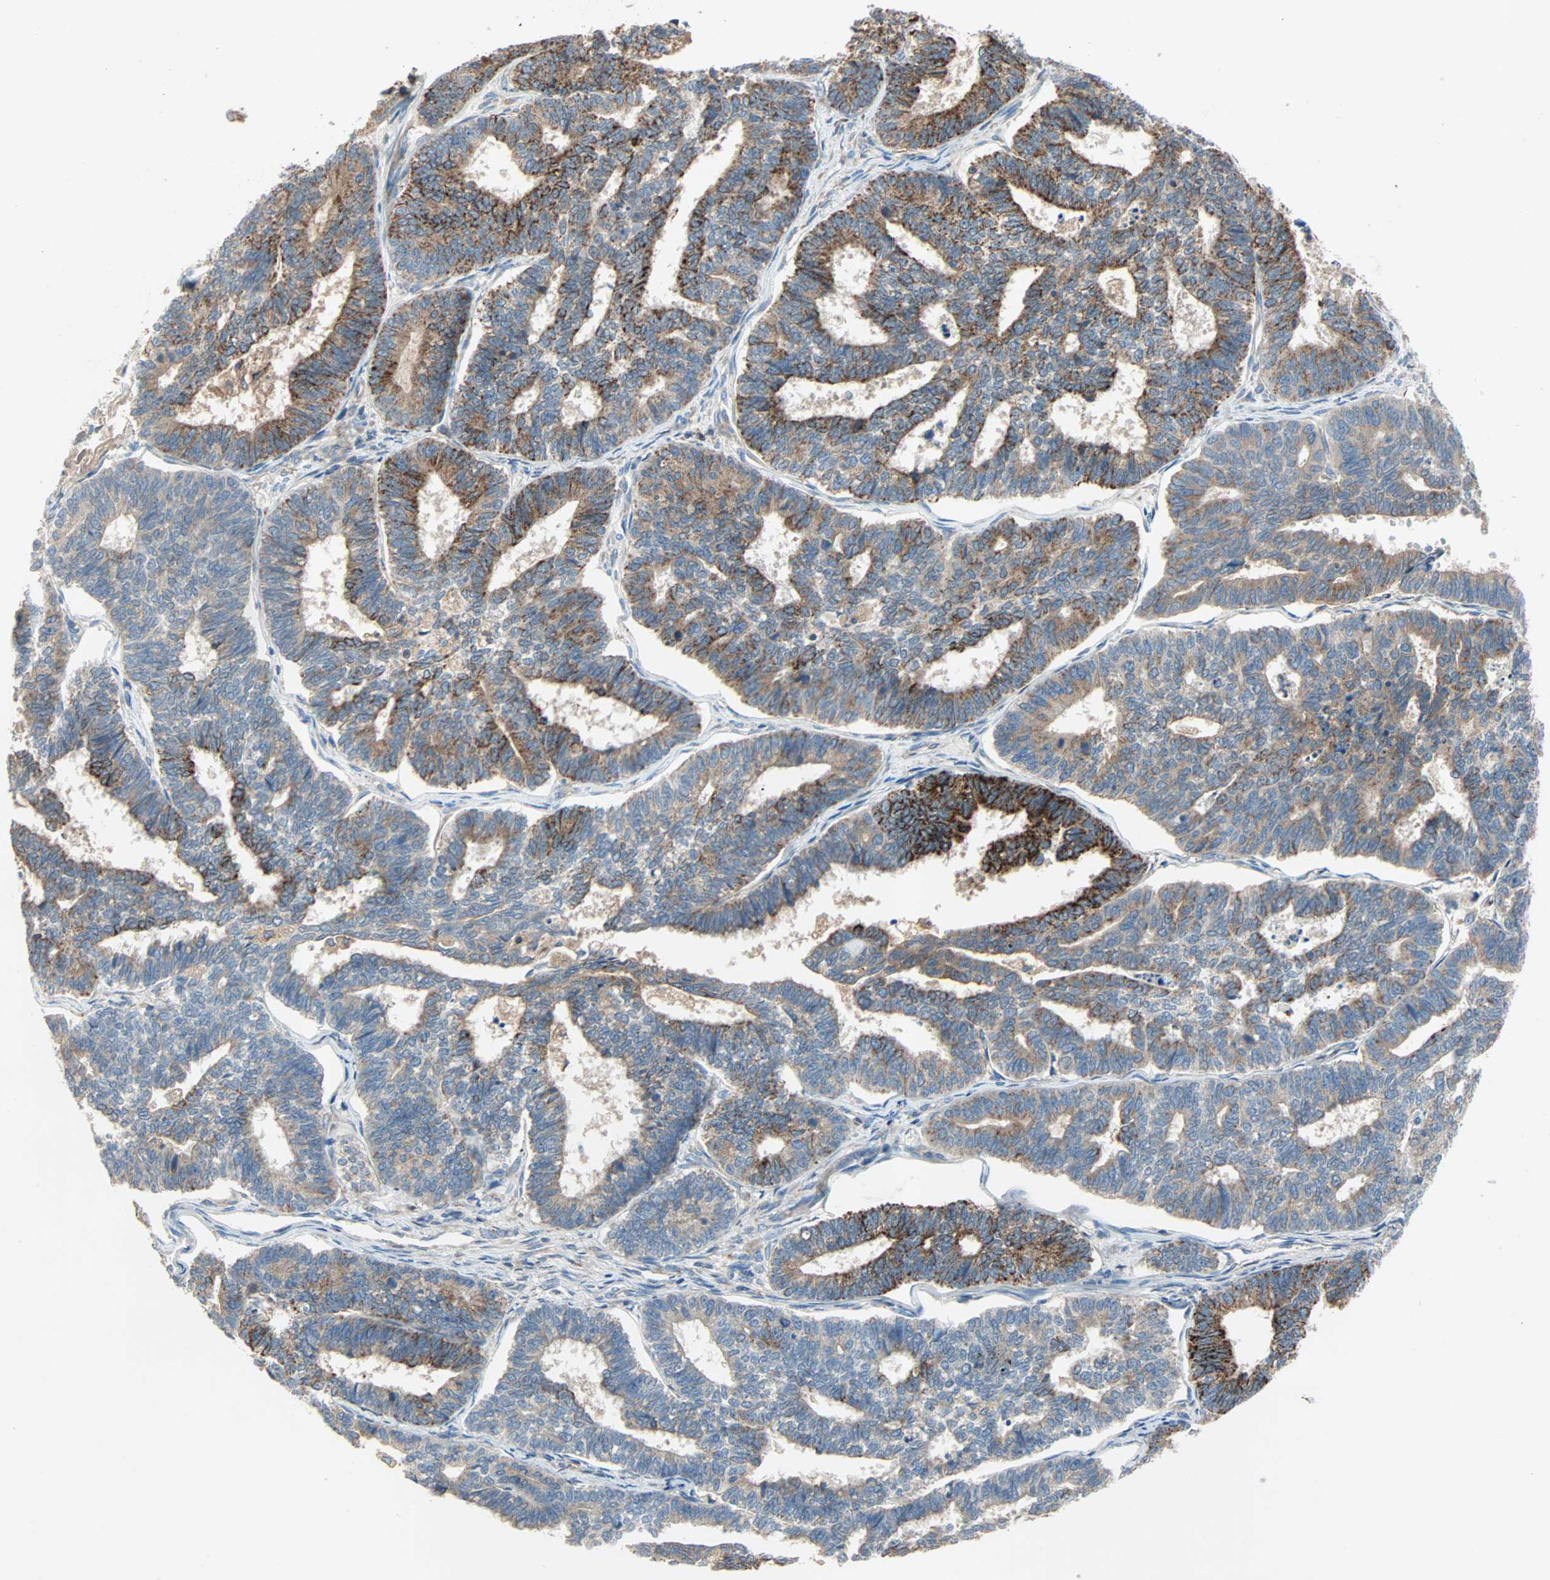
{"staining": {"intensity": "strong", "quantity": "25%-75%", "location": "cytoplasmic/membranous"}, "tissue": "endometrial cancer", "cell_type": "Tumor cells", "image_type": "cancer", "snomed": [{"axis": "morphology", "description": "Adenocarcinoma, NOS"}, {"axis": "topography", "description": "Endometrium"}], "caption": "Immunohistochemical staining of human adenocarcinoma (endometrial) demonstrates high levels of strong cytoplasmic/membranous protein expression in about 25%-75% of tumor cells. Nuclei are stained in blue.", "gene": "XYLT1", "patient": {"sex": "female", "age": 70}}